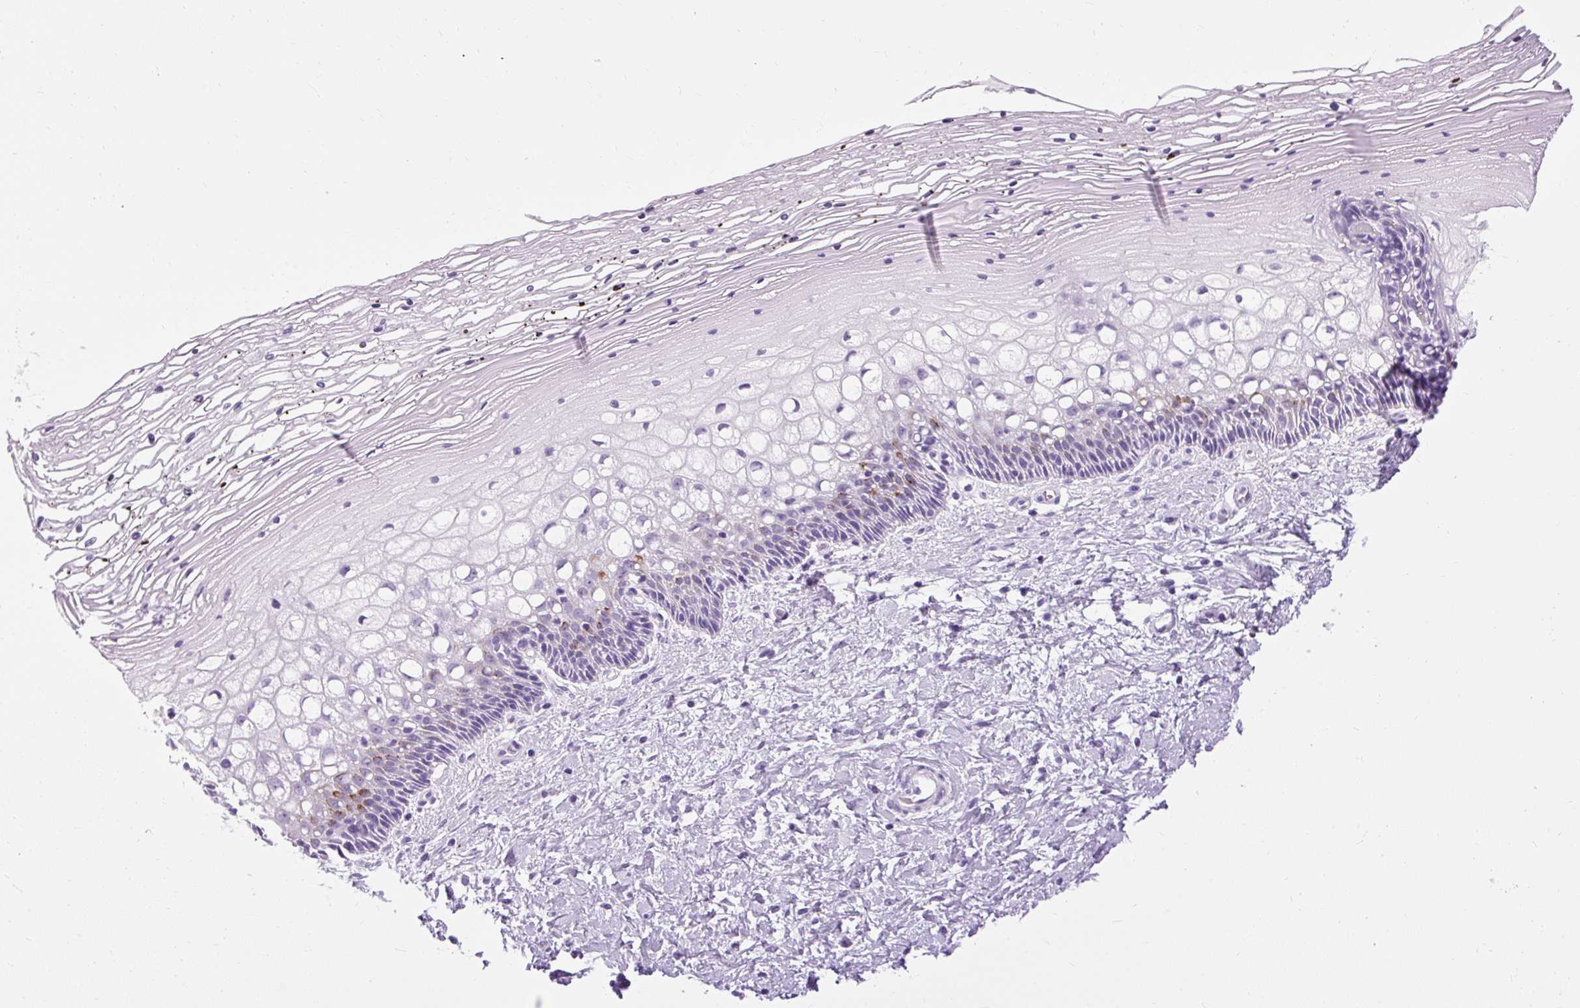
{"staining": {"intensity": "negative", "quantity": "none", "location": "none"}, "tissue": "cervix", "cell_type": "Glandular cells", "image_type": "normal", "snomed": [{"axis": "morphology", "description": "Normal tissue, NOS"}, {"axis": "topography", "description": "Cervix"}], "caption": "IHC histopathology image of normal cervix stained for a protein (brown), which displays no expression in glandular cells. (Stains: DAB (3,3'-diaminobenzidine) immunohistochemistry with hematoxylin counter stain, Microscopy: brightfield microscopy at high magnification).", "gene": "B3GNT4", "patient": {"sex": "female", "age": 36}}